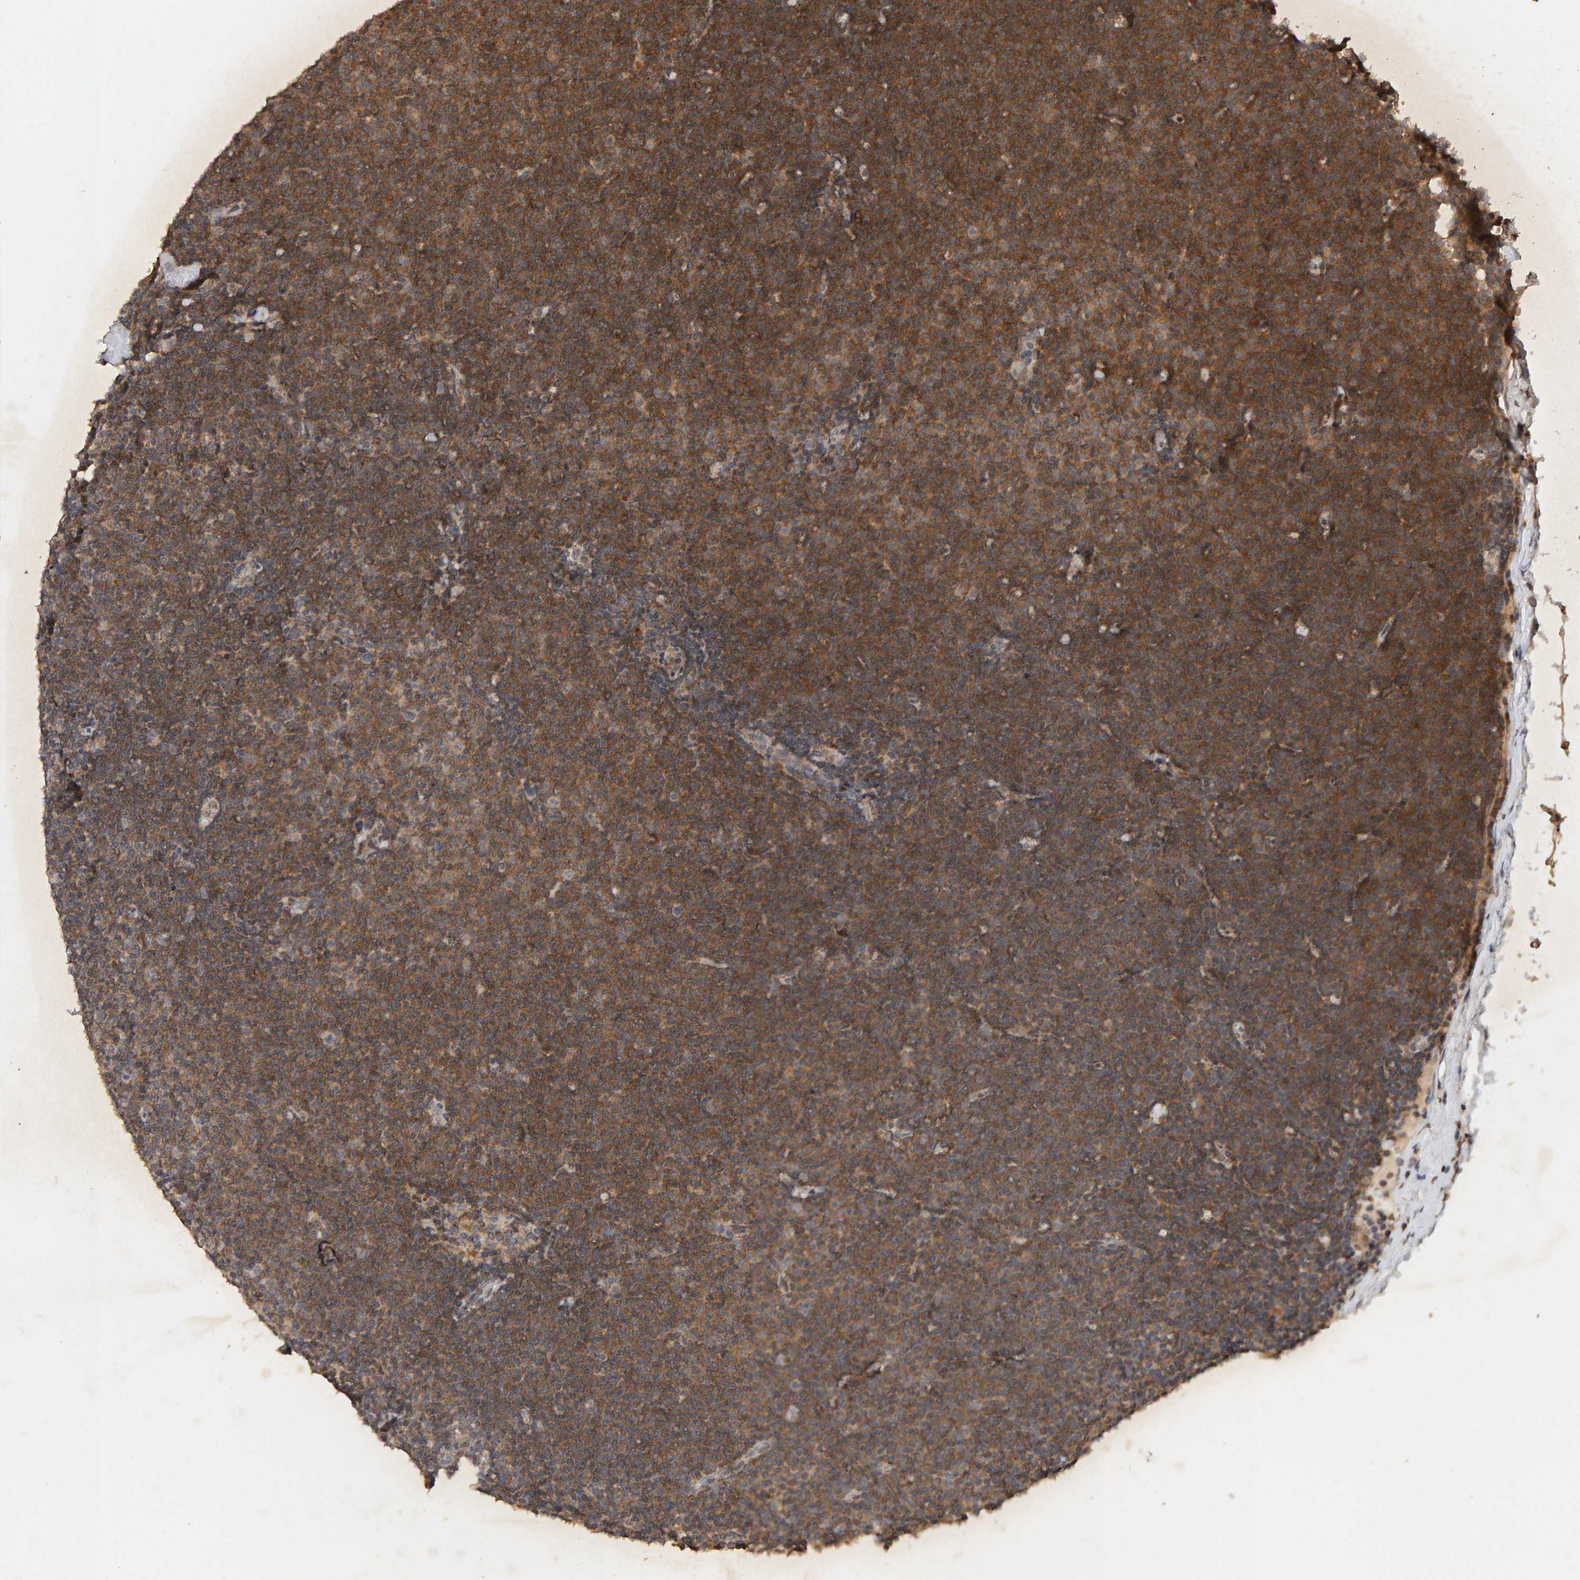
{"staining": {"intensity": "moderate", "quantity": ">75%", "location": "cytoplasmic/membranous"}, "tissue": "lymphoma", "cell_type": "Tumor cells", "image_type": "cancer", "snomed": [{"axis": "morphology", "description": "Malignant lymphoma, non-Hodgkin's type, Low grade"}, {"axis": "topography", "description": "Lymph node"}], "caption": "A high-resolution histopathology image shows IHC staining of lymphoma, which demonstrates moderate cytoplasmic/membranous expression in about >75% of tumor cells.", "gene": "DNAJB5", "patient": {"sex": "female", "age": 53}}